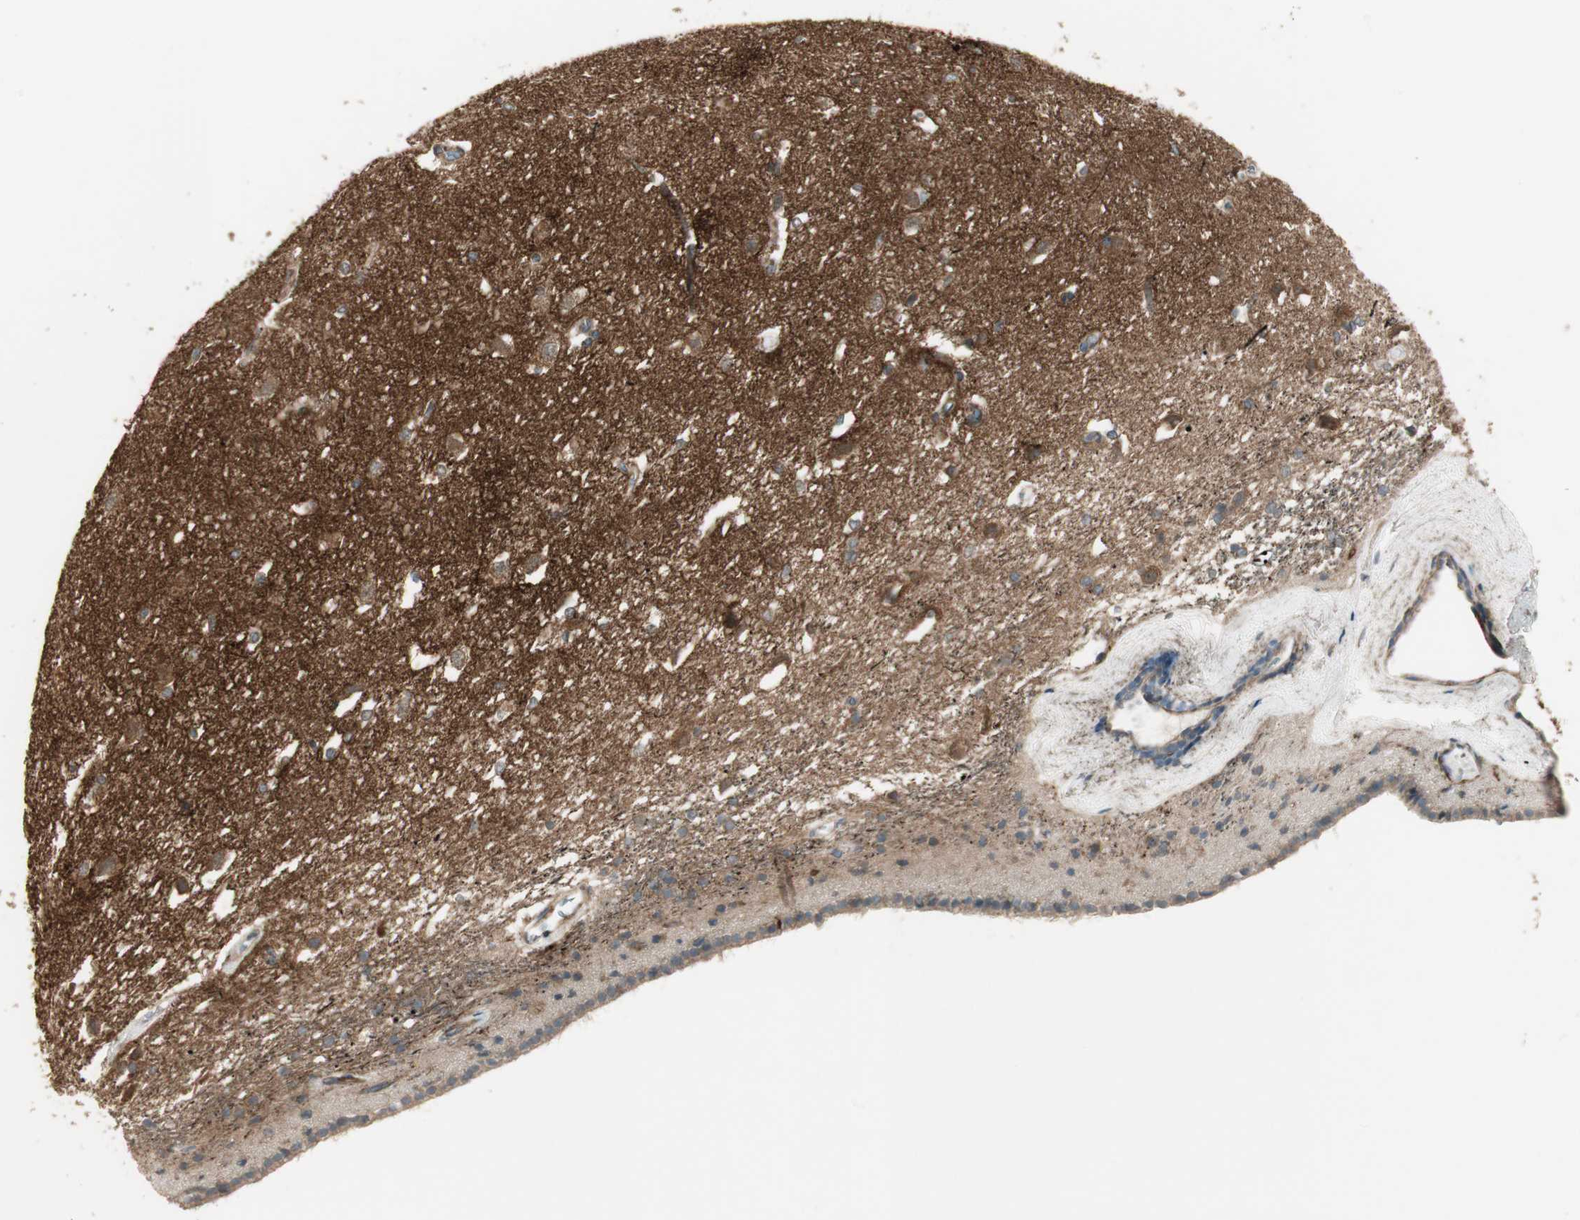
{"staining": {"intensity": "negative", "quantity": "none", "location": "none"}, "tissue": "caudate", "cell_type": "Glial cells", "image_type": "normal", "snomed": [{"axis": "morphology", "description": "Normal tissue, NOS"}, {"axis": "topography", "description": "Lateral ventricle wall"}], "caption": "Glial cells are negative for brown protein staining in normal caudate. The staining was performed using DAB to visualize the protein expression in brown, while the nuclei were stained in blue with hematoxylin (Magnification: 20x).", "gene": "PPP2R5E", "patient": {"sex": "female", "age": 19}}